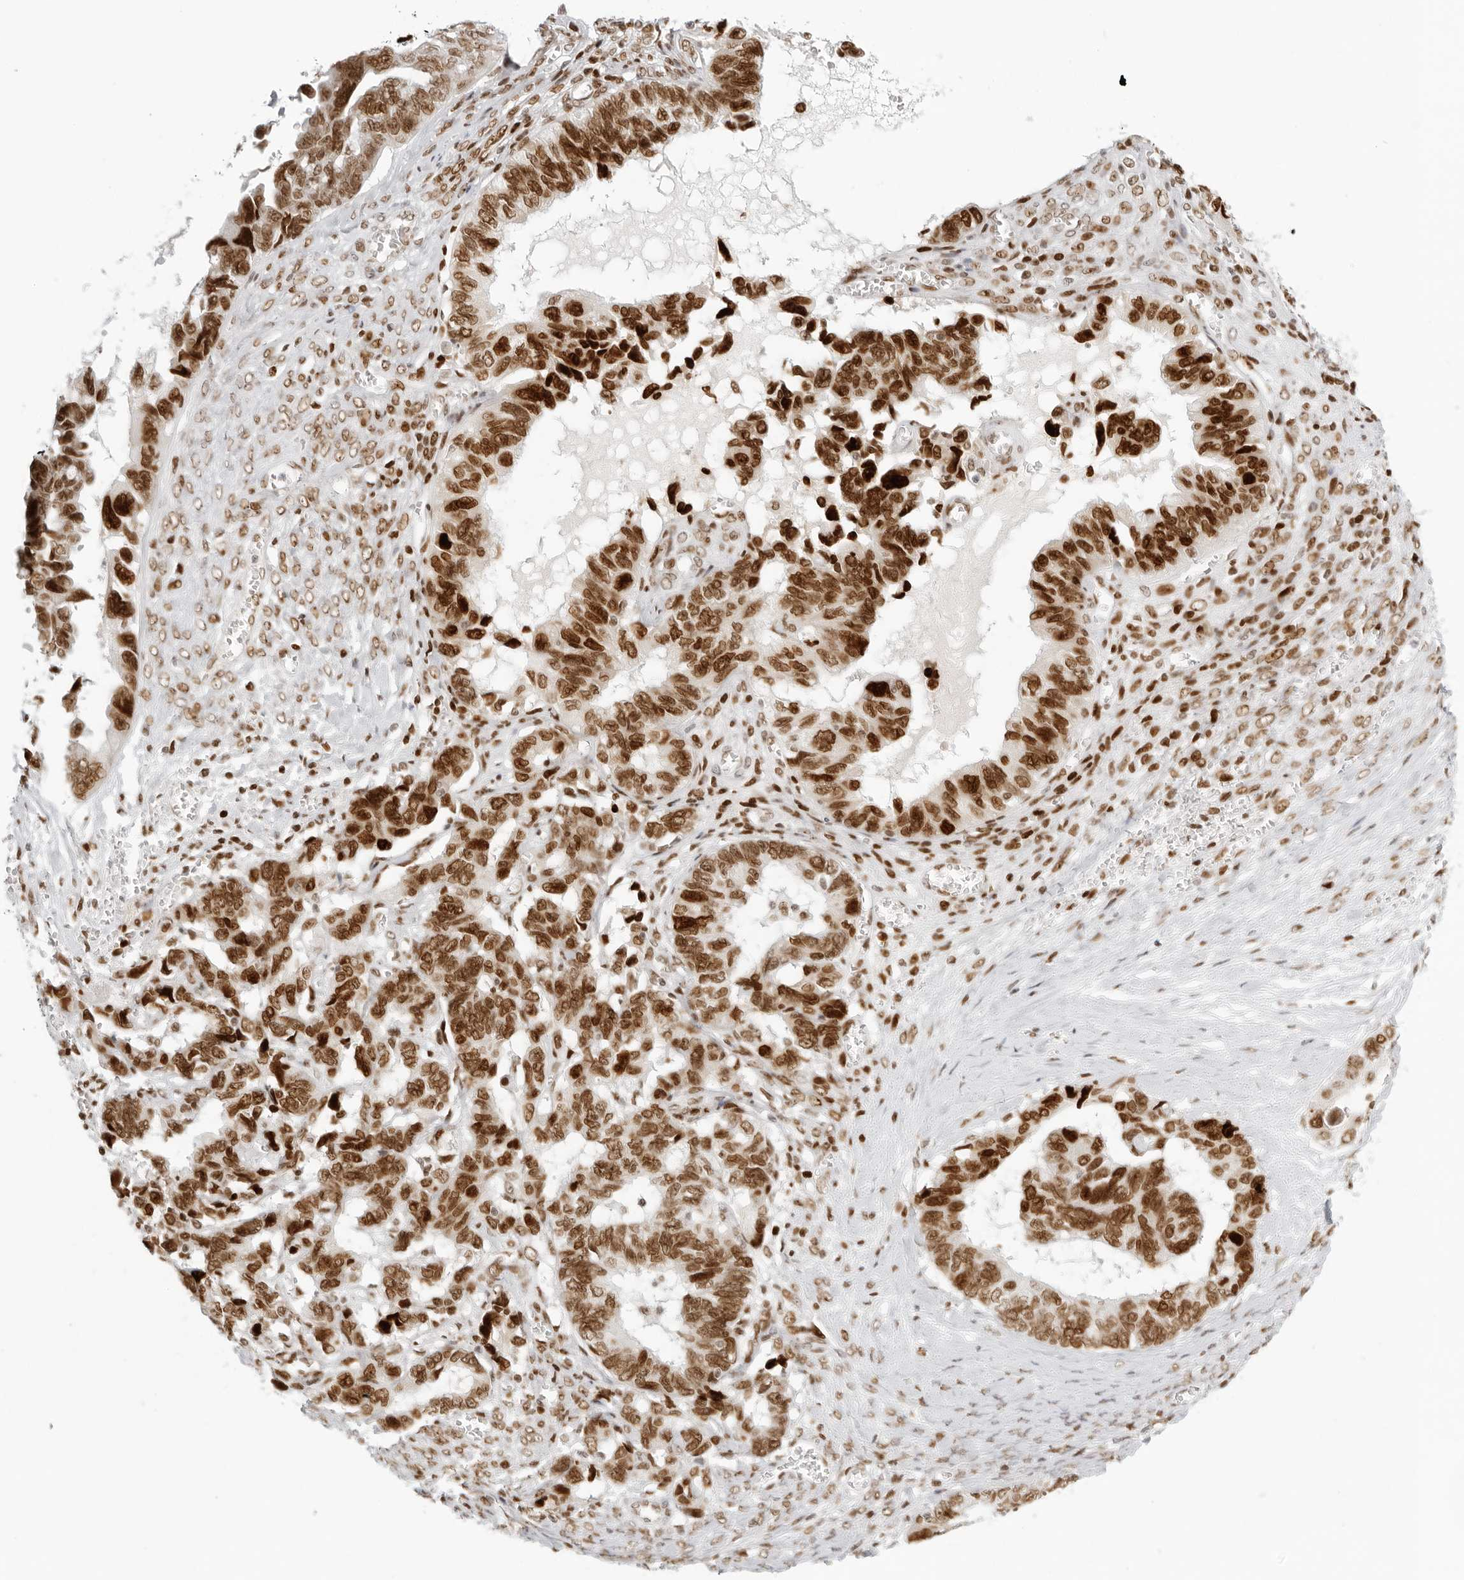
{"staining": {"intensity": "moderate", "quantity": ">75%", "location": "nuclear"}, "tissue": "ovarian cancer", "cell_type": "Tumor cells", "image_type": "cancer", "snomed": [{"axis": "morphology", "description": "Cystadenocarcinoma, serous, NOS"}, {"axis": "topography", "description": "Ovary"}], "caption": "A brown stain highlights moderate nuclear staining of a protein in serous cystadenocarcinoma (ovarian) tumor cells.", "gene": "RCC1", "patient": {"sex": "female", "age": 79}}